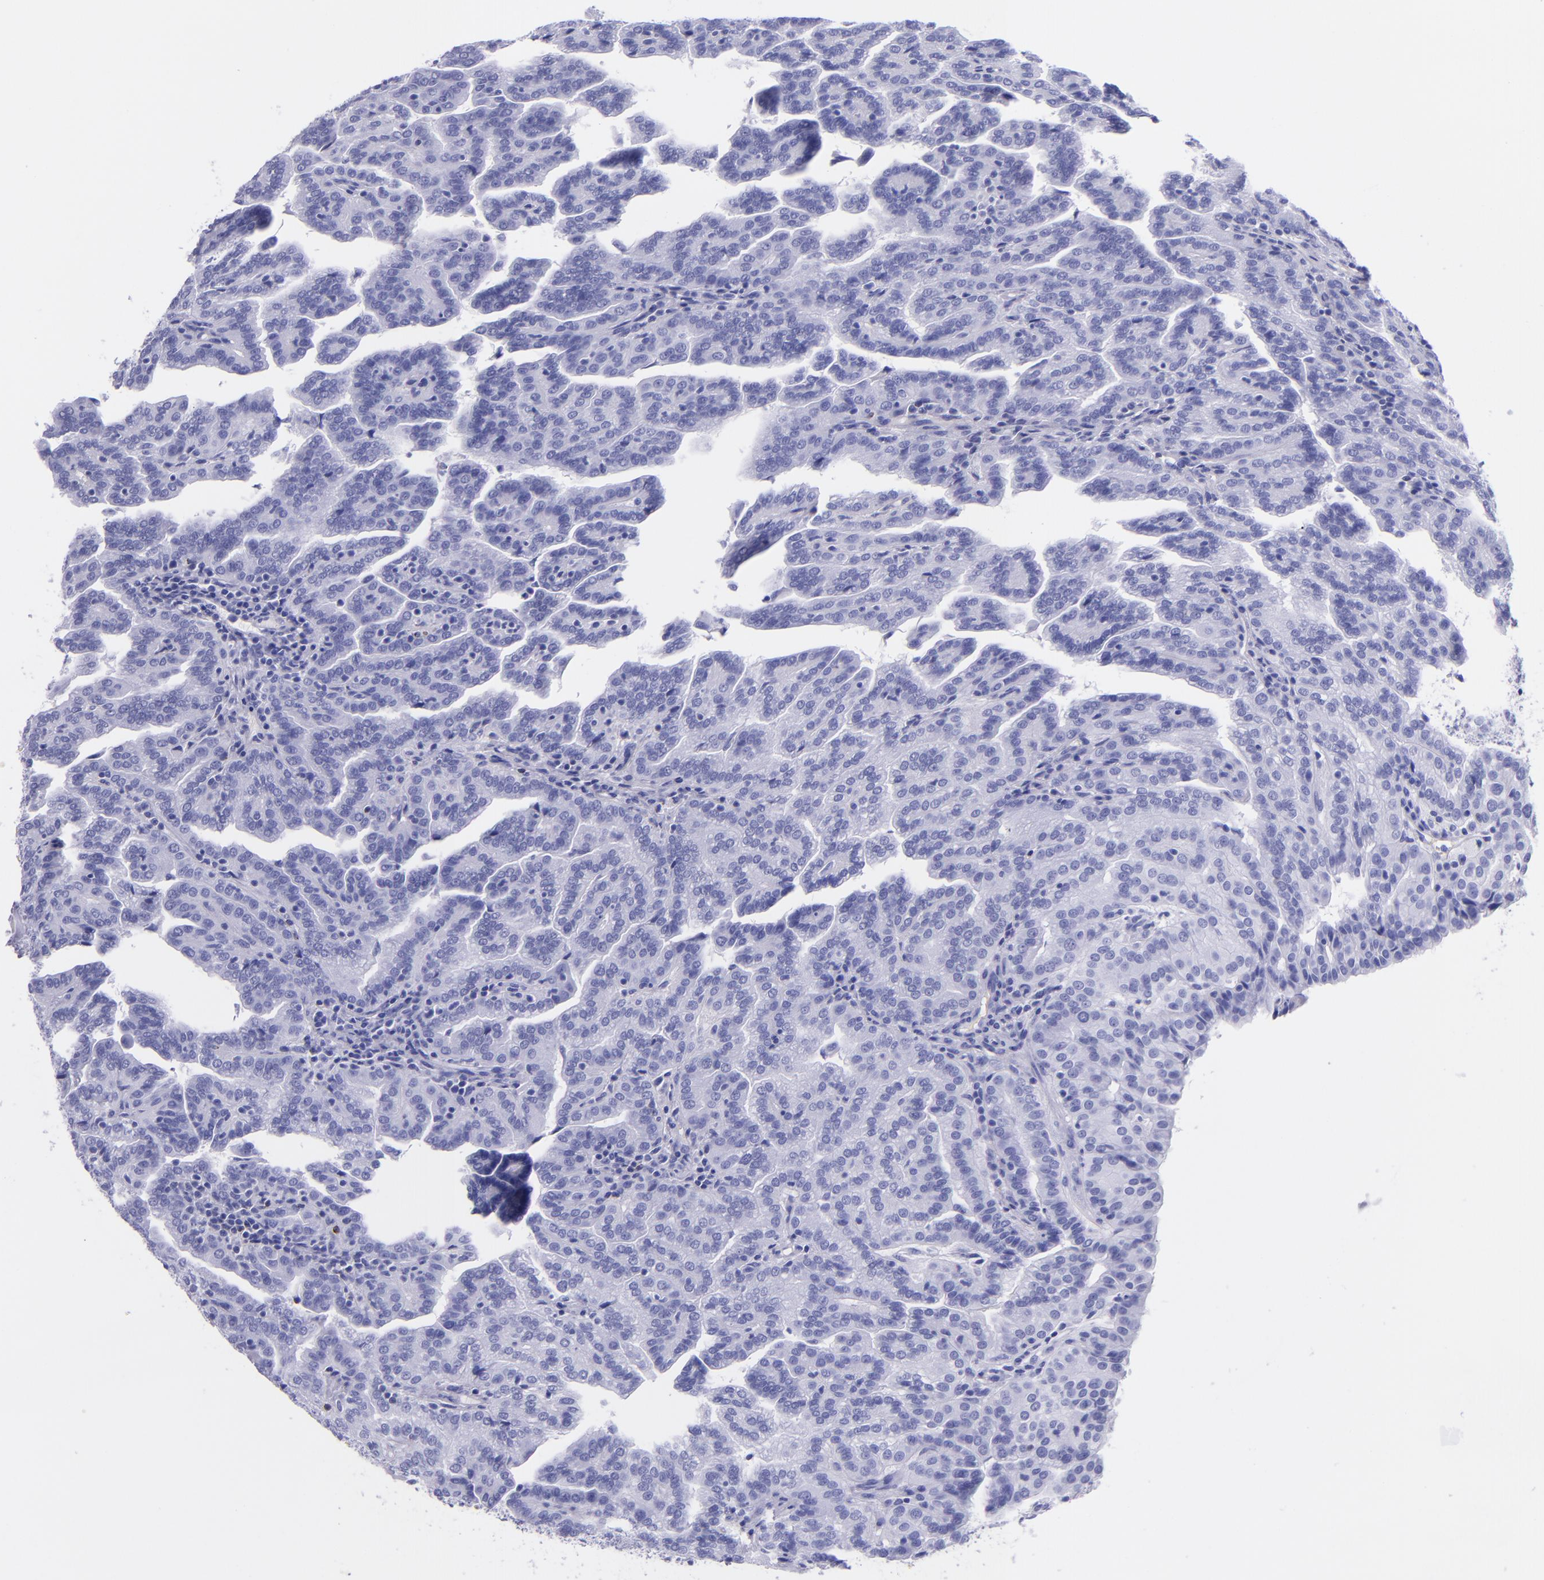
{"staining": {"intensity": "negative", "quantity": "none", "location": "none"}, "tissue": "renal cancer", "cell_type": "Tumor cells", "image_type": "cancer", "snomed": [{"axis": "morphology", "description": "Adenocarcinoma, NOS"}, {"axis": "topography", "description": "Kidney"}], "caption": "A histopathology image of renal cancer stained for a protein shows no brown staining in tumor cells.", "gene": "LAG3", "patient": {"sex": "male", "age": 61}}